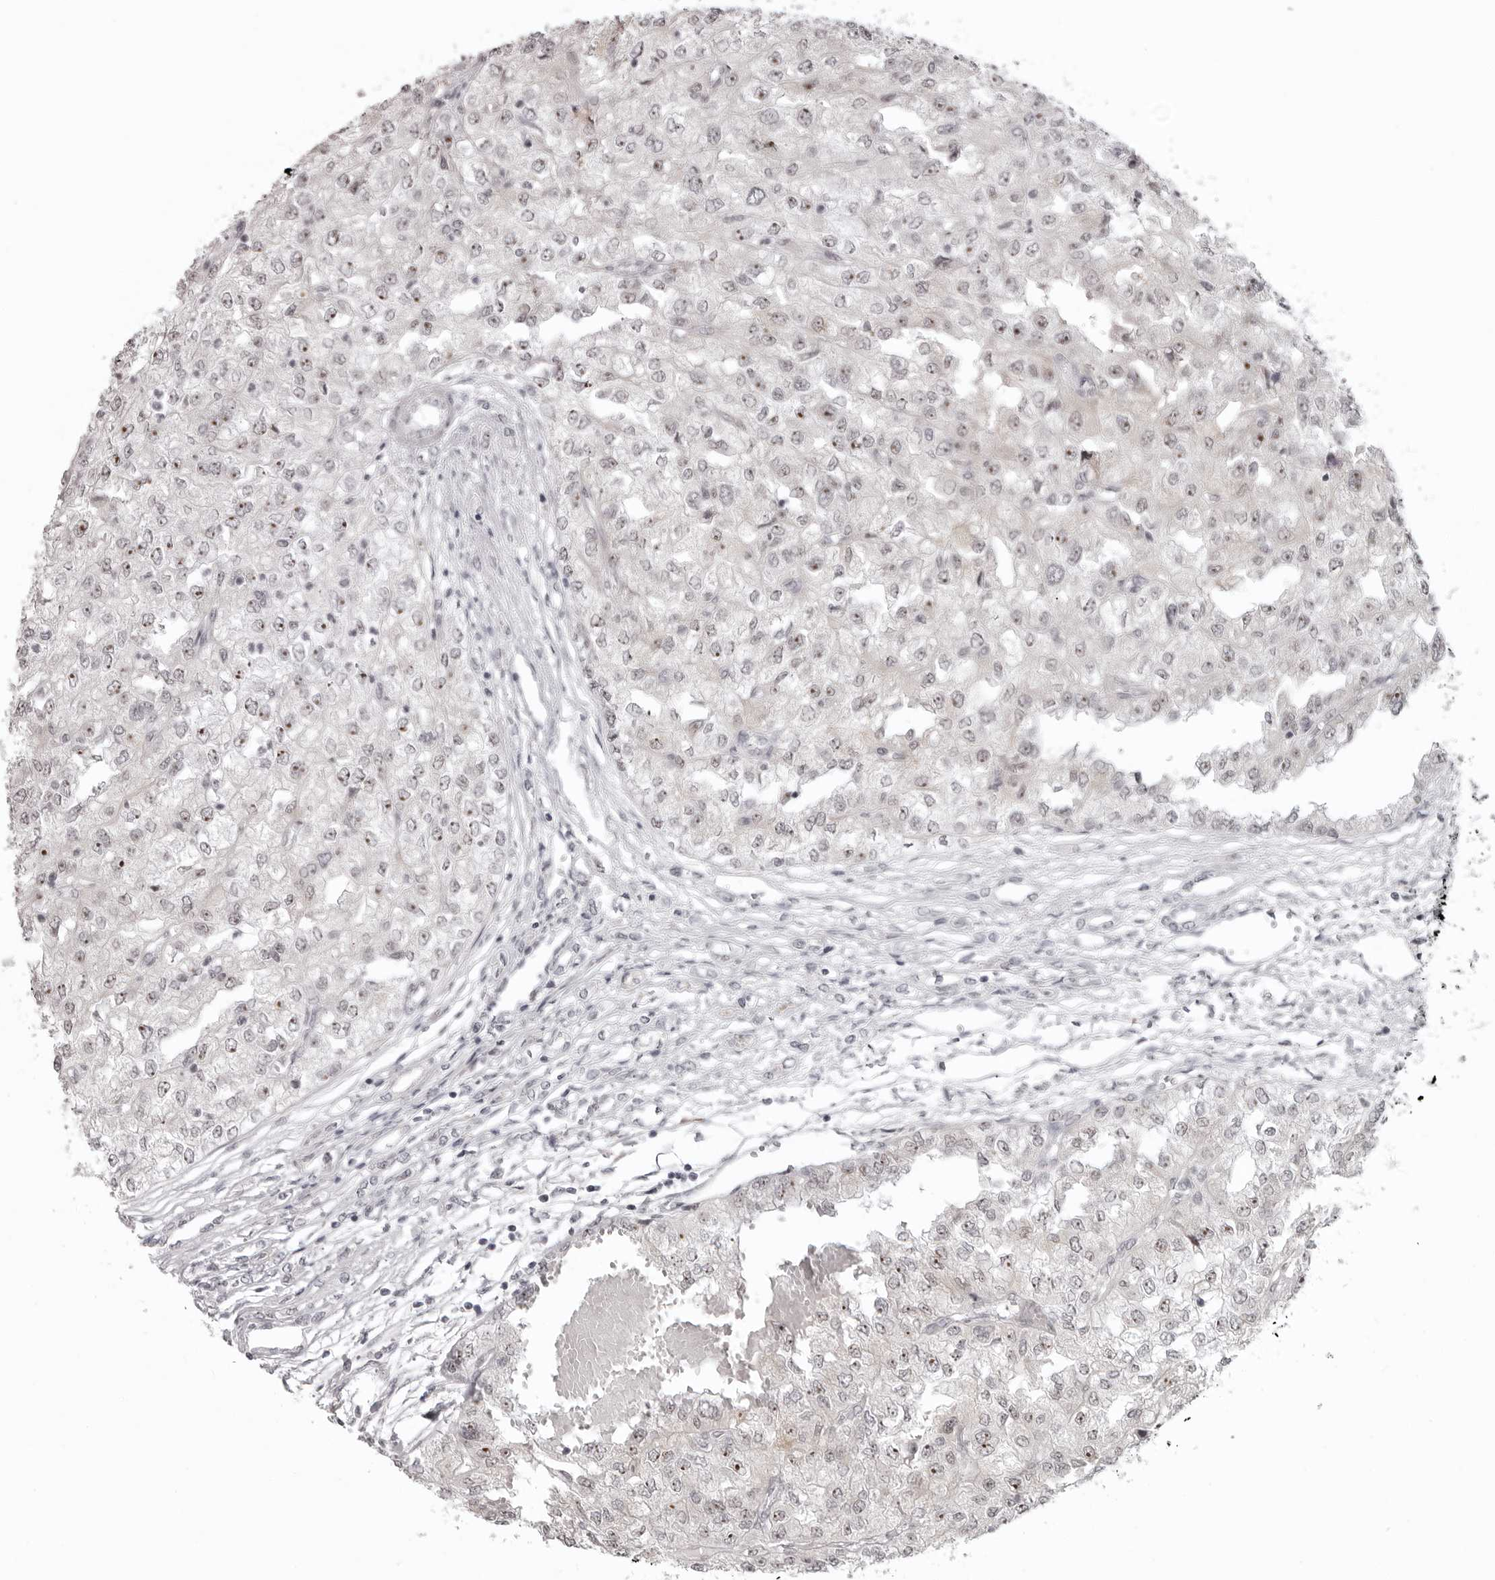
{"staining": {"intensity": "moderate", "quantity": "25%-75%", "location": "nuclear"}, "tissue": "renal cancer", "cell_type": "Tumor cells", "image_type": "cancer", "snomed": [{"axis": "morphology", "description": "Adenocarcinoma, NOS"}, {"axis": "topography", "description": "Kidney"}], "caption": "Protein staining of renal adenocarcinoma tissue displays moderate nuclear staining in approximately 25%-75% of tumor cells. (DAB (3,3'-diaminobenzidine) IHC with brightfield microscopy, high magnification).", "gene": "HELZ", "patient": {"sex": "female", "age": 54}}